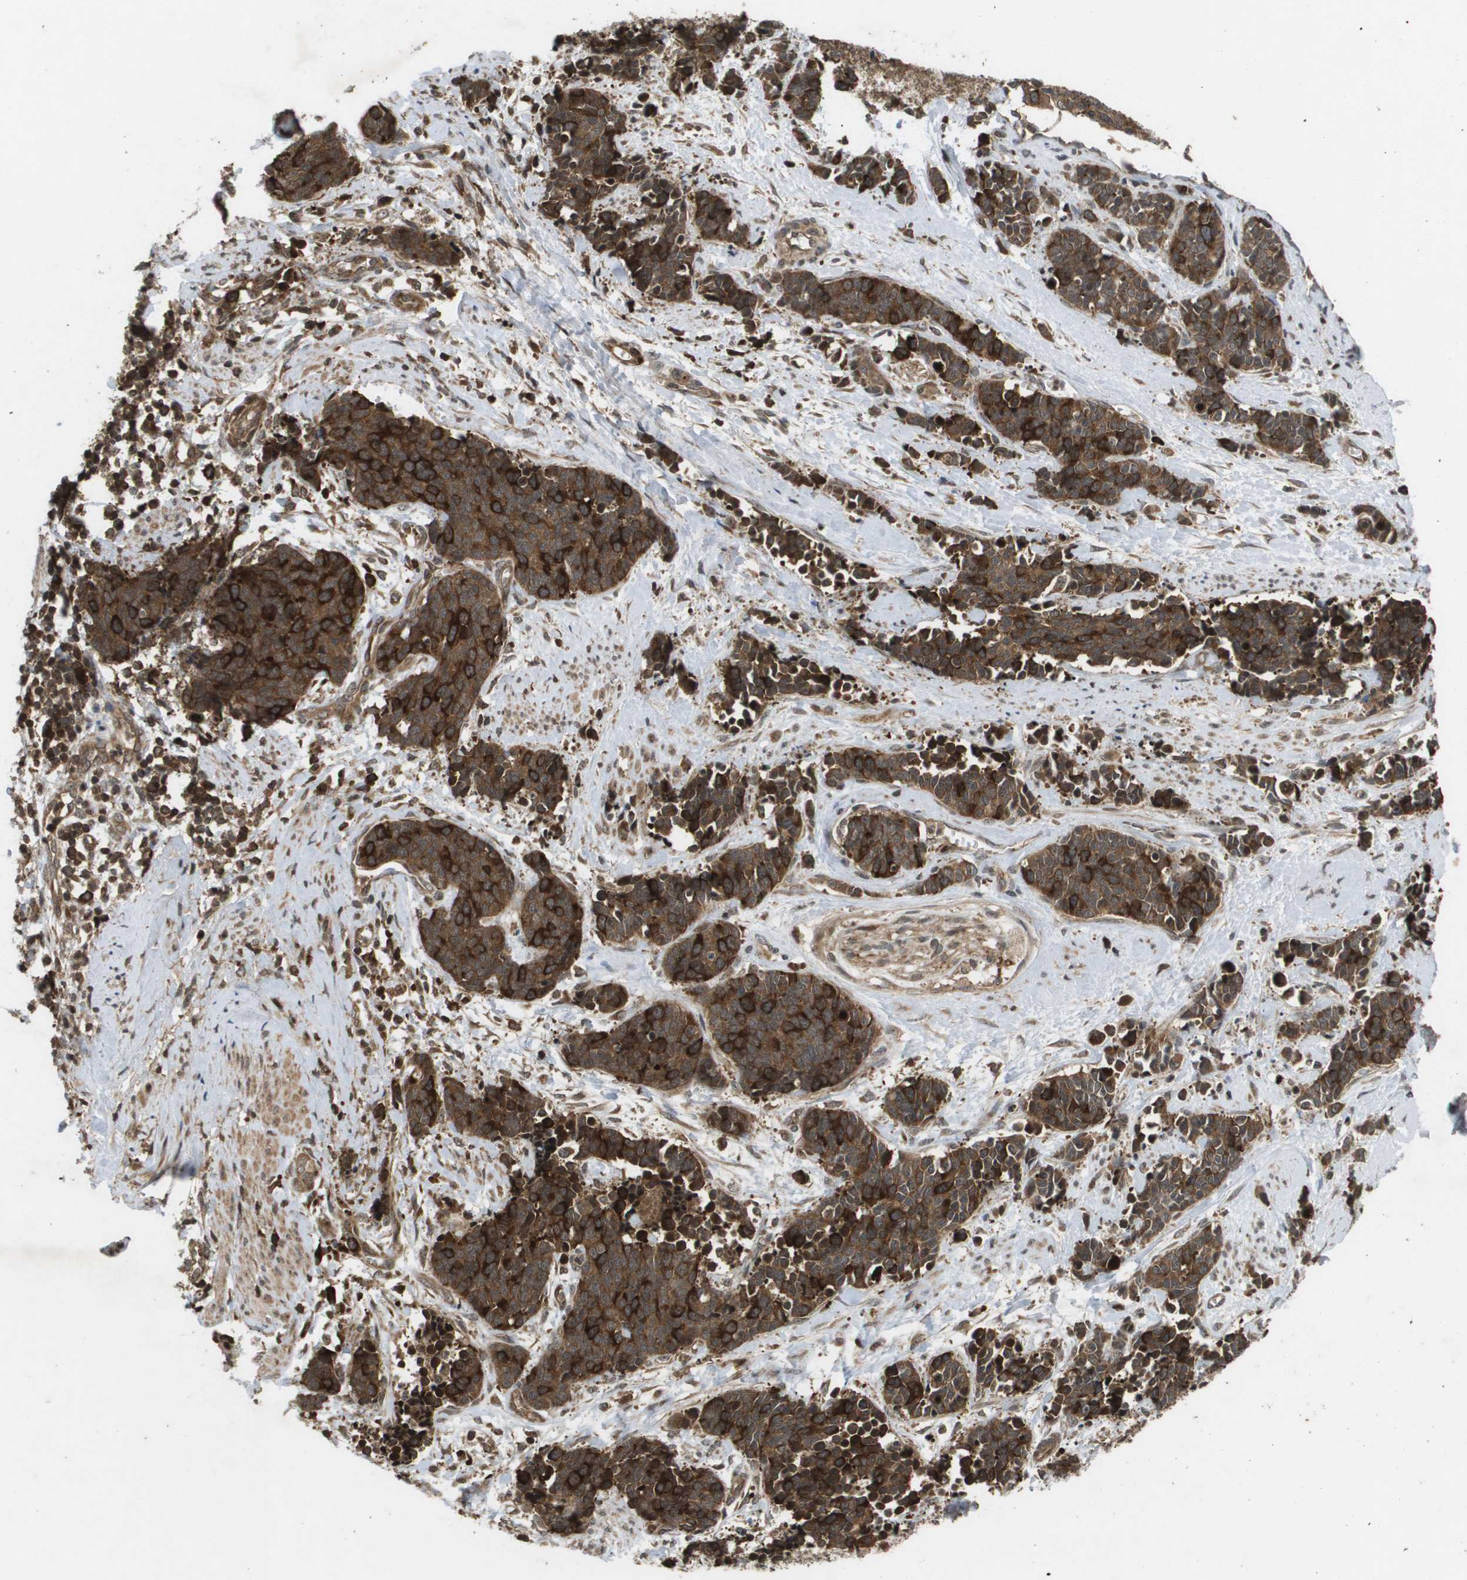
{"staining": {"intensity": "strong", "quantity": ">75%", "location": "cytoplasmic/membranous"}, "tissue": "cervical cancer", "cell_type": "Tumor cells", "image_type": "cancer", "snomed": [{"axis": "morphology", "description": "Squamous cell carcinoma, NOS"}, {"axis": "topography", "description": "Cervix"}], "caption": "Strong cytoplasmic/membranous staining for a protein is seen in about >75% of tumor cells of squamous cell carcinoma (cervical) using immunohistochemistry.", "gene": "KIF11", "patient": {"sex": "female", "age": 35}}